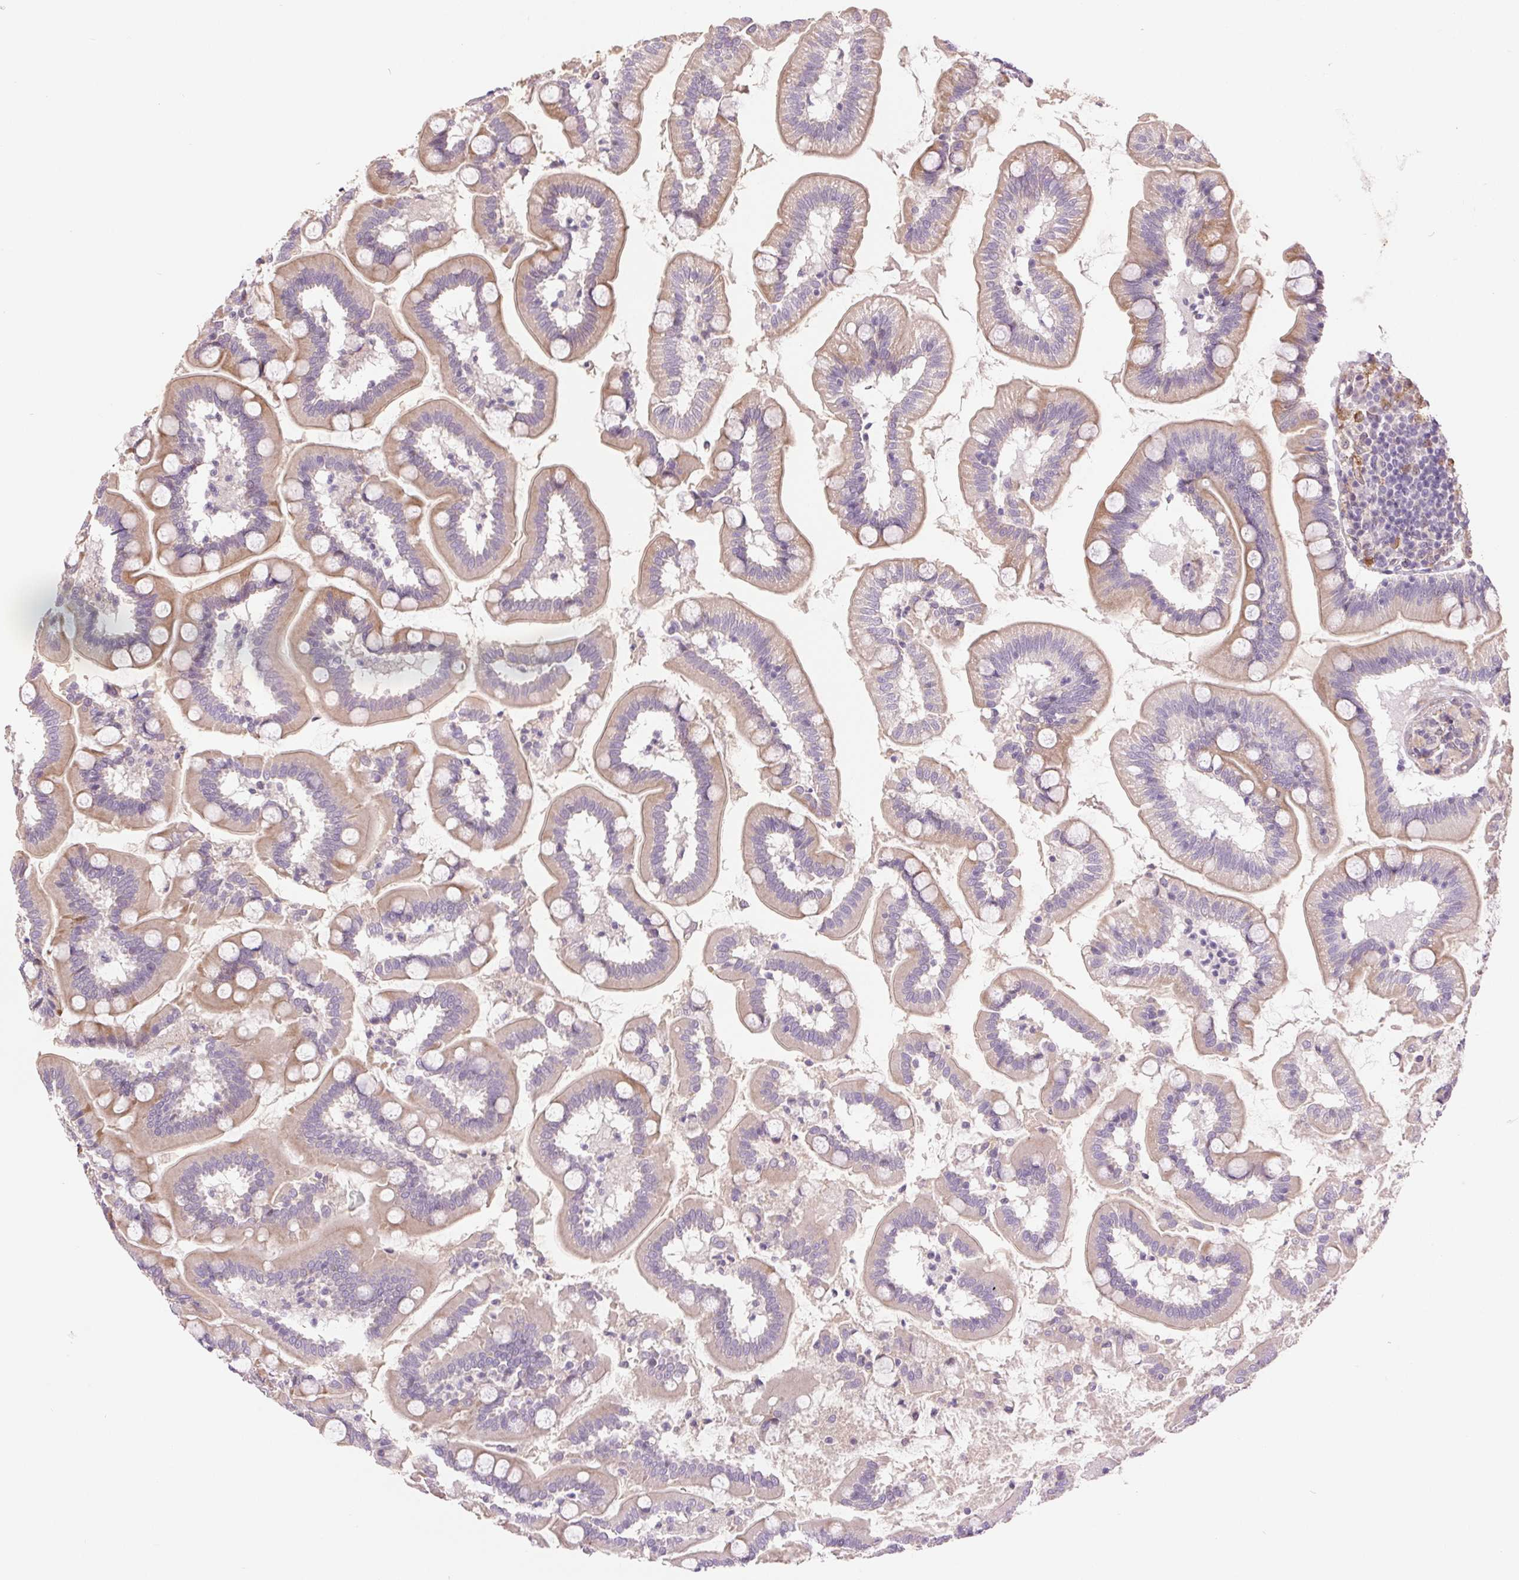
{"staining": {"intensity": "weak", "quantity": "<25%", "location": "cytoplasmic/membranous"}, "tissue": "small intestine", "cell_type": "Glandular cells", "image_type": "normal", "snomed": [{"axis": "morphology", "description": "Normal tissue, NOS"}, {"axis": "topography", "description": "Small intestine"}], "caption": "Immunohistochemical staining of benign small intestine reveals no significant positivity in glandular cells.", "gene": "METTL17", "patient": {"sex": "female", "age": 64}}